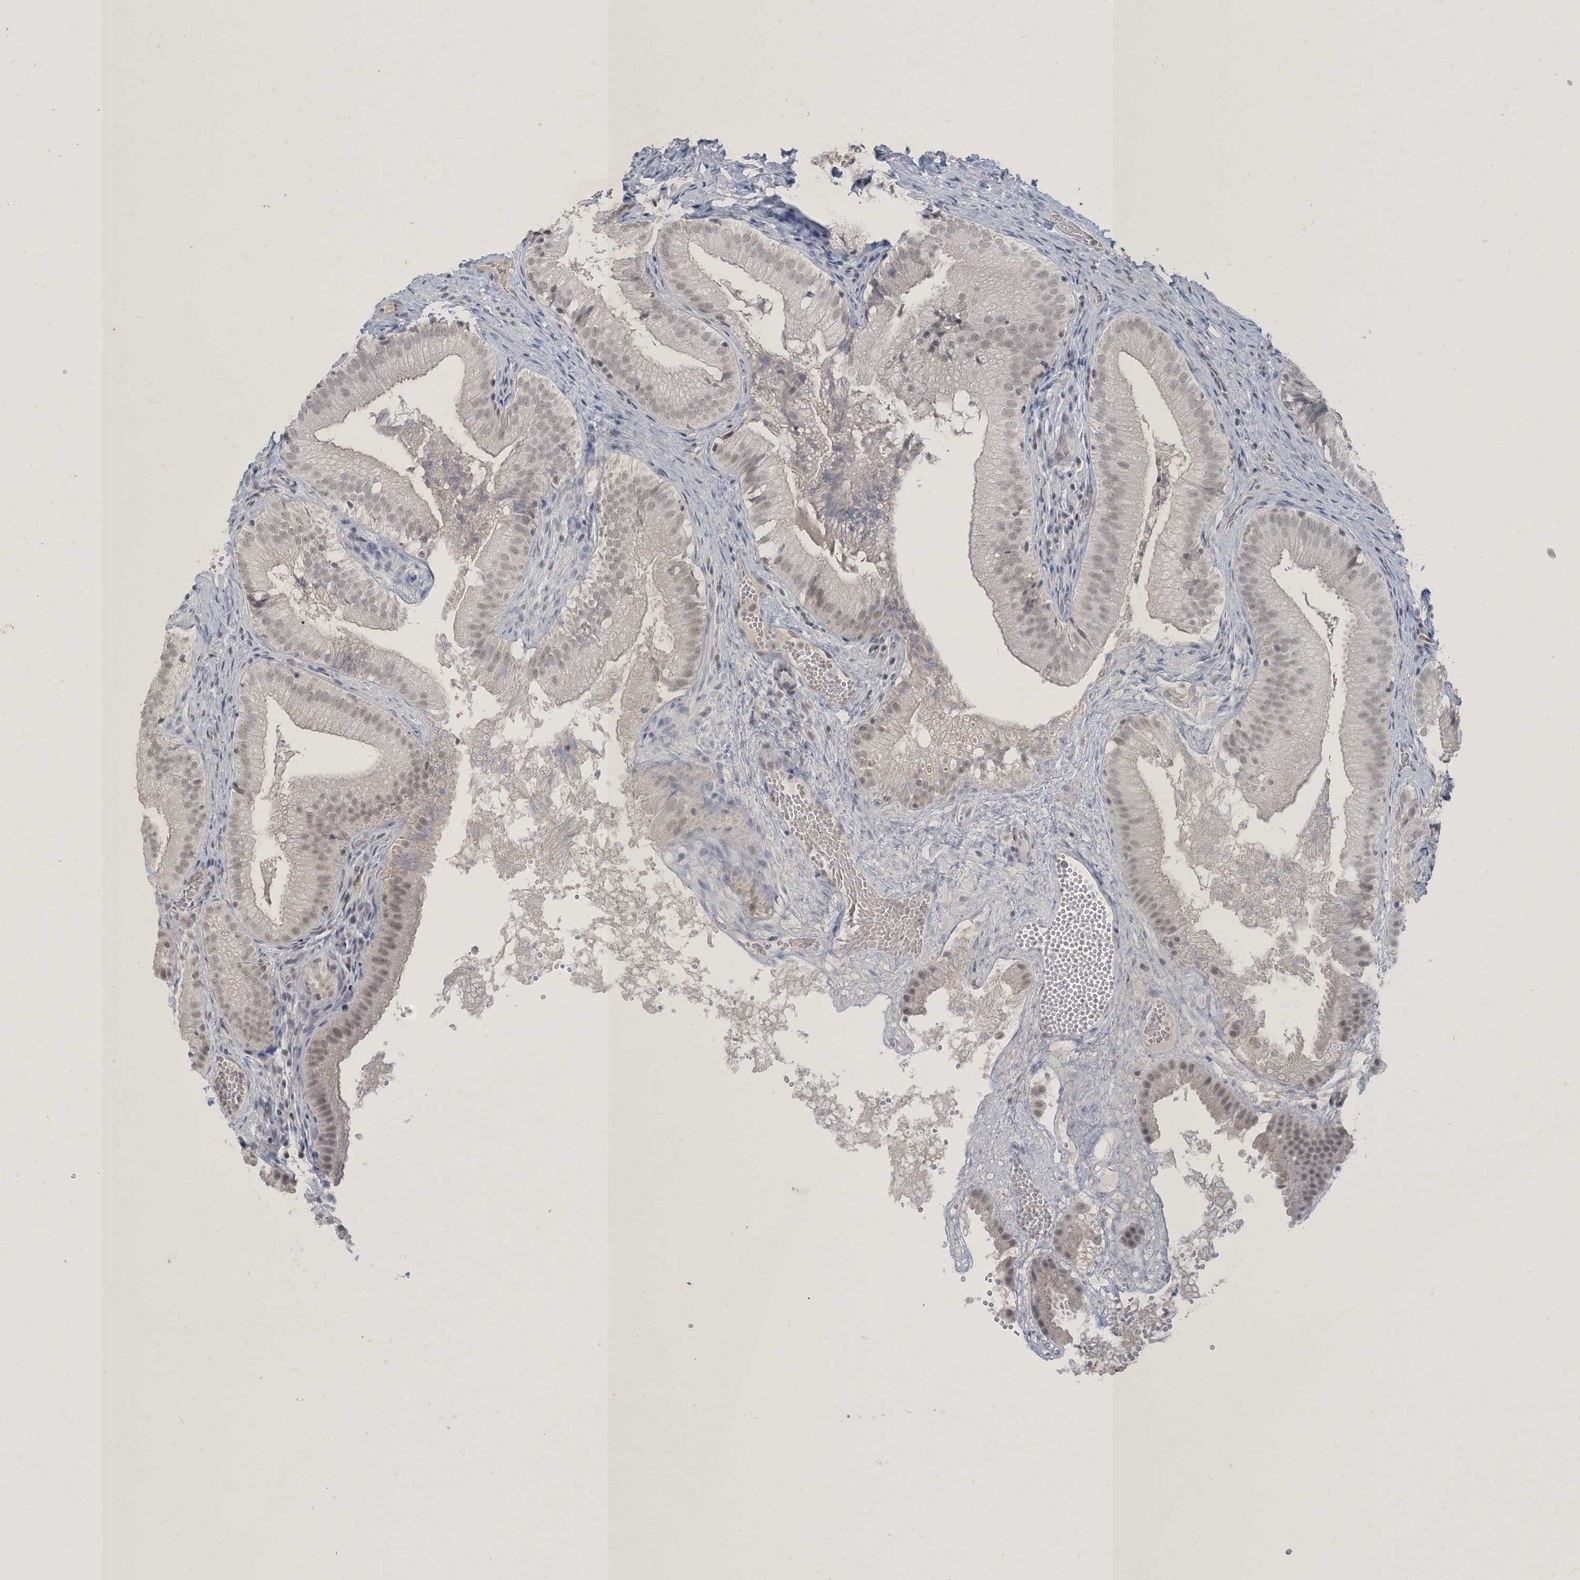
{"staining": {"intensity": "weak", "quantity": ">75%", "location": "nuclear"}, "tissue": "gallbladder", "cell_type": "Glandular cells", "image_type": "normal", "snomed": [{"axis": "morphology", "description": "Normal tissue, NOS"}, {"axis": "topography", "description": "Gallbladder"}], "caption": "IHC (DAB (3,3'-diaminobenzidine)) staining of normal human gallbladder displays weak nuclear protein staining in about >75% of glandular cells. Nuclei are stained in blue.", "gene": "ZNF674", "patient": {"sex": "female", "age": 30}}